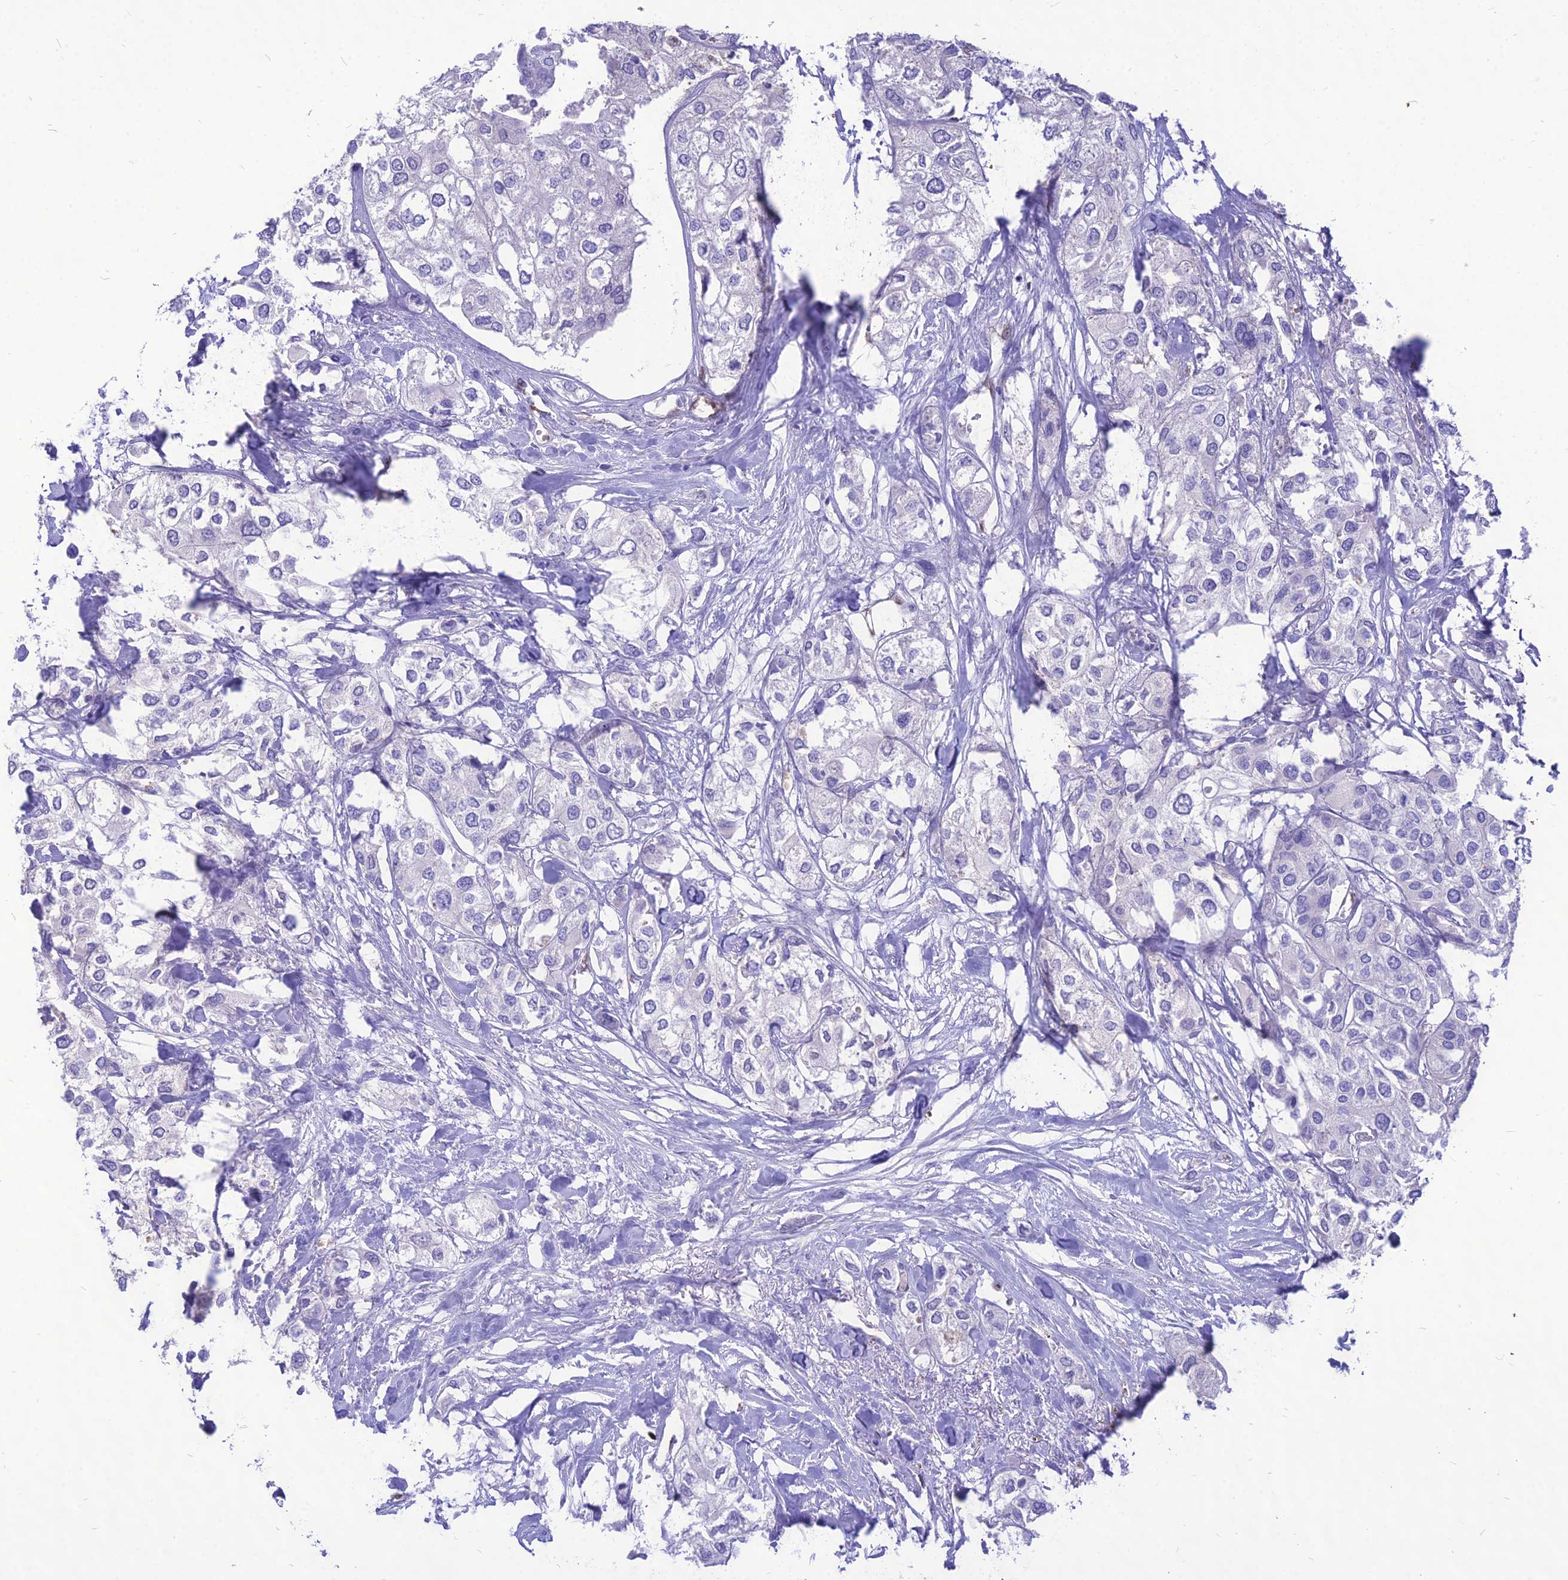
{"staining": {"intensity": "negative", "quantity": "none", "location": "none"}, "tissue": "urothelial cancer", "cell_type": "Tumor cells", "image_type": "cancer", "snomed": [{"axis": "morphology", "description": "Urothelial carcinoma, High grade"}, {"axis": "topography", "description": "Urinary bladder"}], "caption": "Tumor cells are negative for protein expression in human high-grade urothelial carcinoma.", "gene": "NOVA2", "patient": {"sex": "male", "age": 64}}